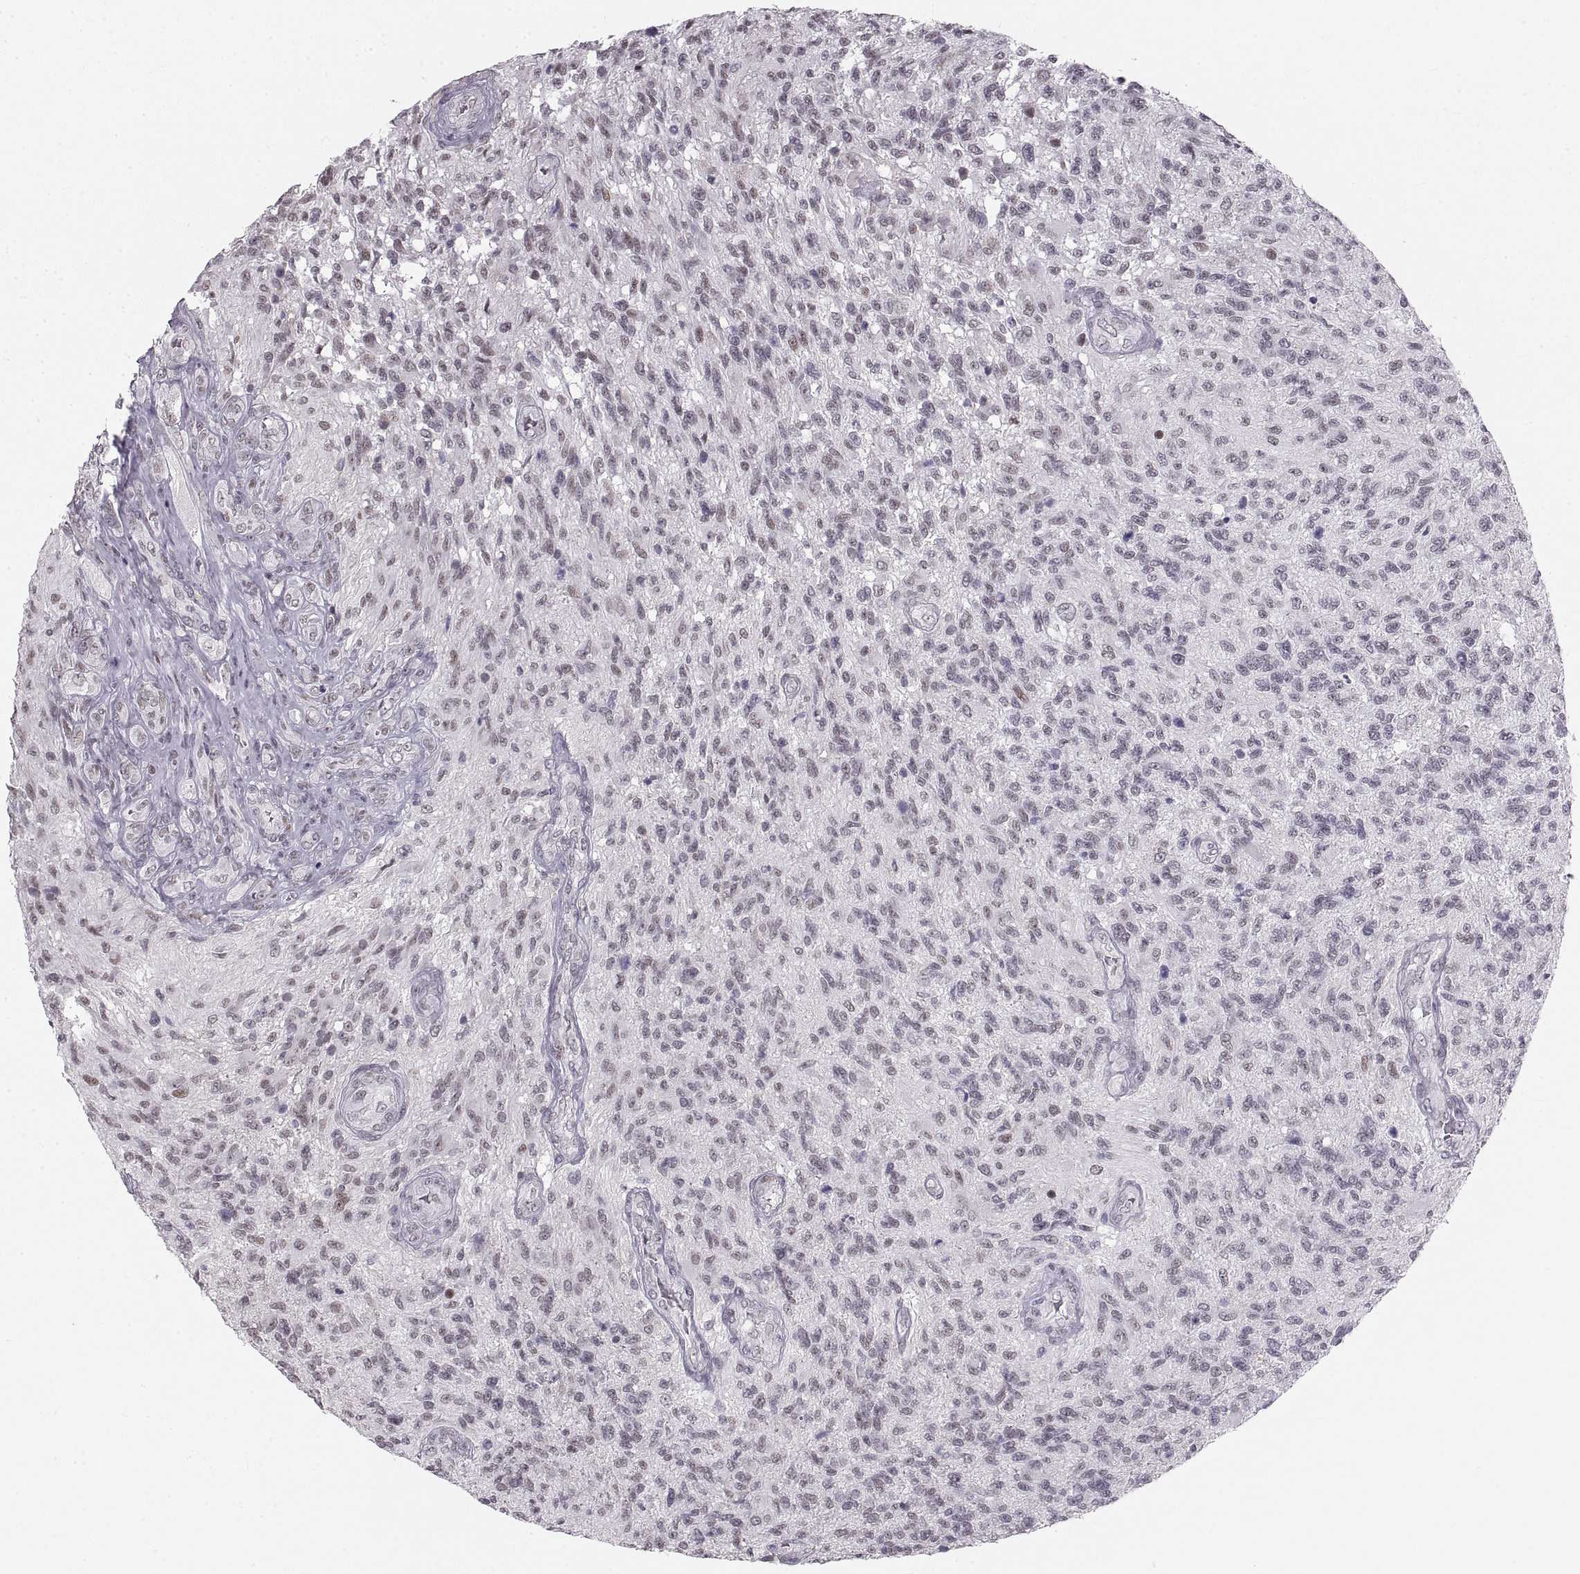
{"staining": {"intensity": "weak", "quantity": "25%-75%", "location": "nuclear"}, "tissue": "glioma", "cell_type": "Tumor cells", "image_type": "cancer", "snomed": [{"axis": "morphology", "description": "Glioma, malignant, High grade"}, {"axis": "topography", "description": "Brain"}], "caption": "An immunohistochemistry (IHC) histopathology image of tumor tissue is shown. Protein staining in brown highlights weak nuclear positivity in high-grade glioma (malignant) within tumor cells.", "gene": "NANOS3", "patient": {"sex": "male", "age": 56}}